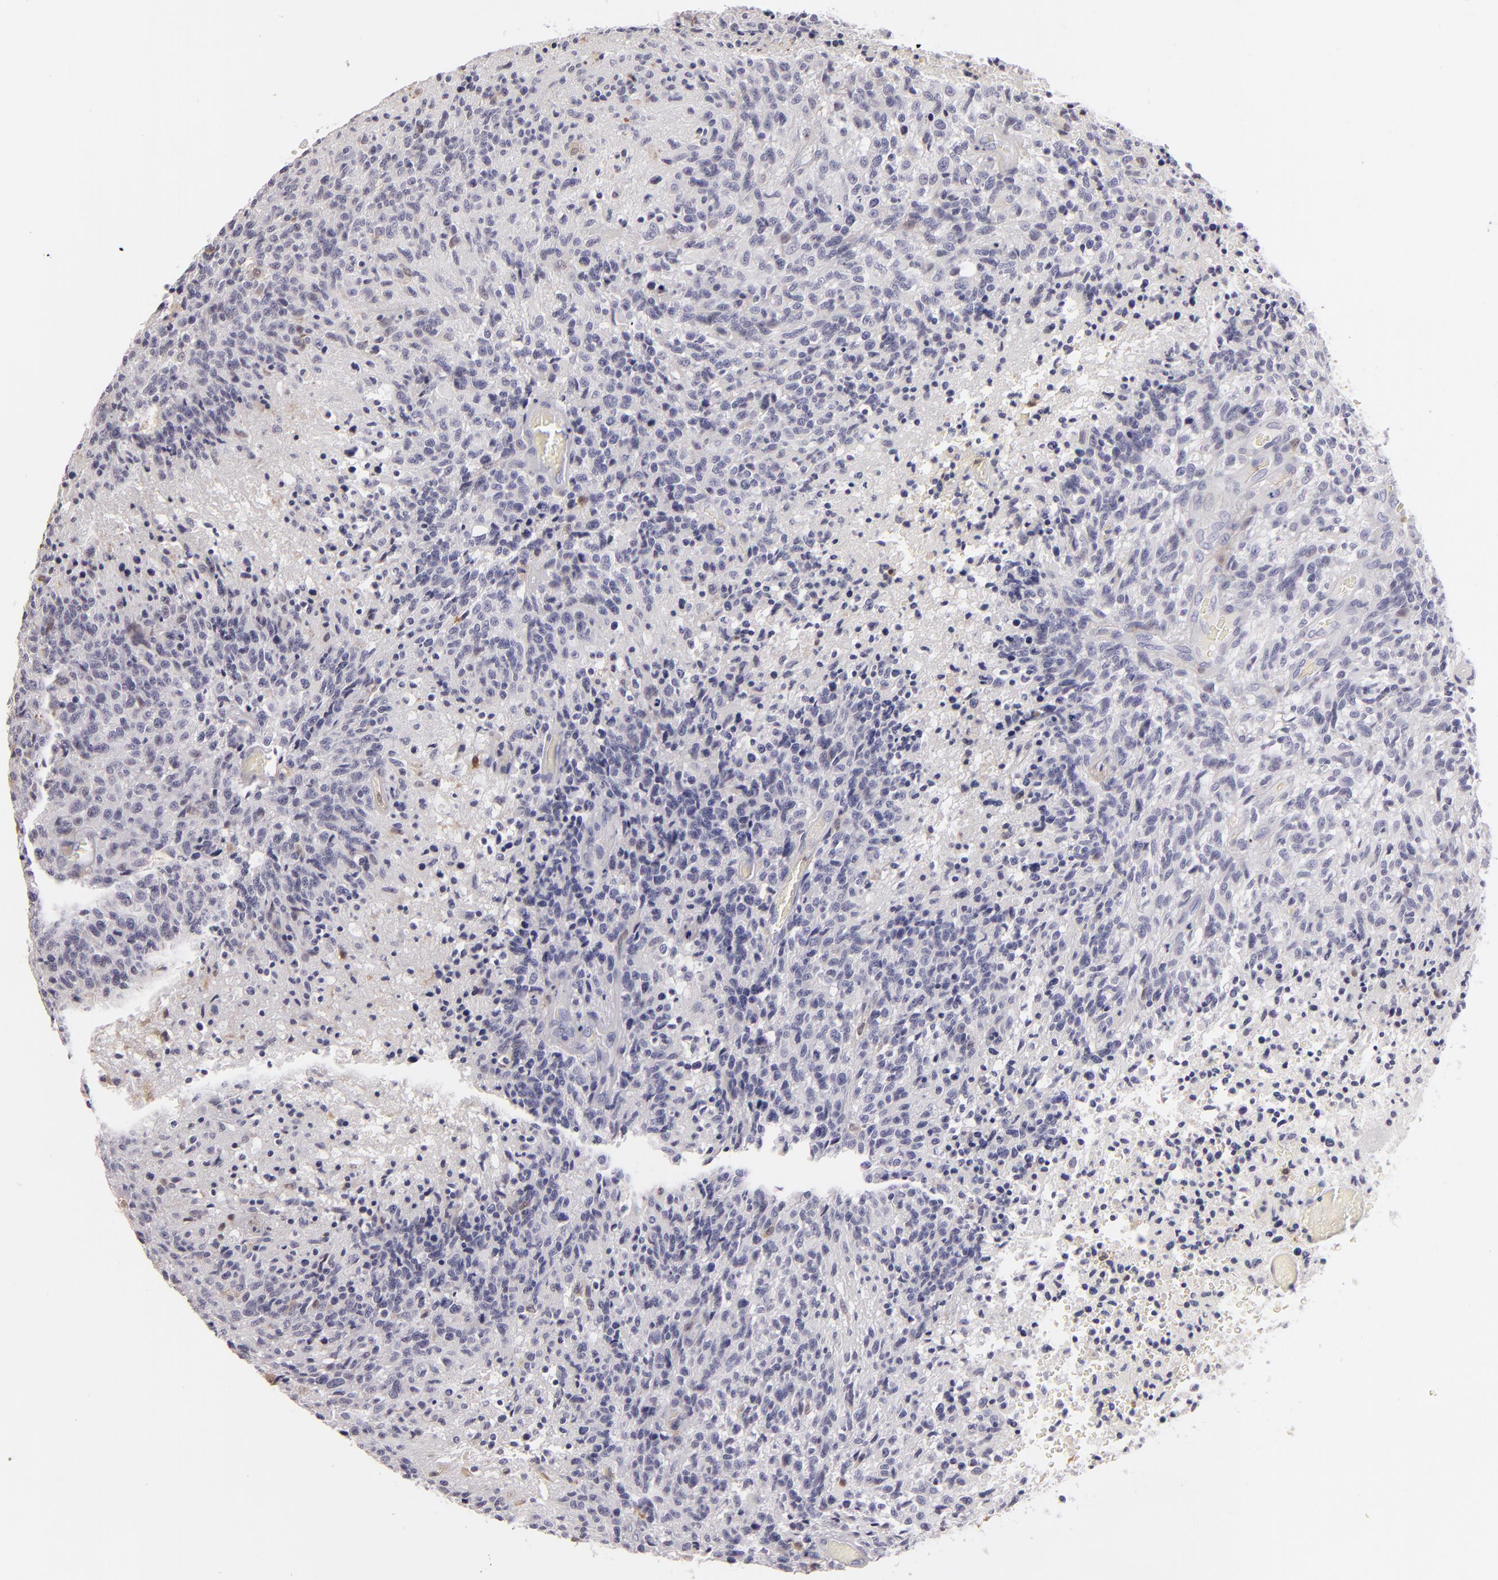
{"staining": {"intensity": "negative", "quantity": "none", "location": "none"}, "tissue": "glioma", "cell_type": "Tumor cells", "image_type": "cancer", "snomed": [{"axis": "morphology", "description": "Glioma, malignant, High grade"}, {"axis": "topography", "description": "Brain"}], "caption": "Immunohistochemistry (IHC) of glioma reveals no staining in tumor cells.", "gene": "S100A2", "patient": {"sex": "male", "age": 36}}